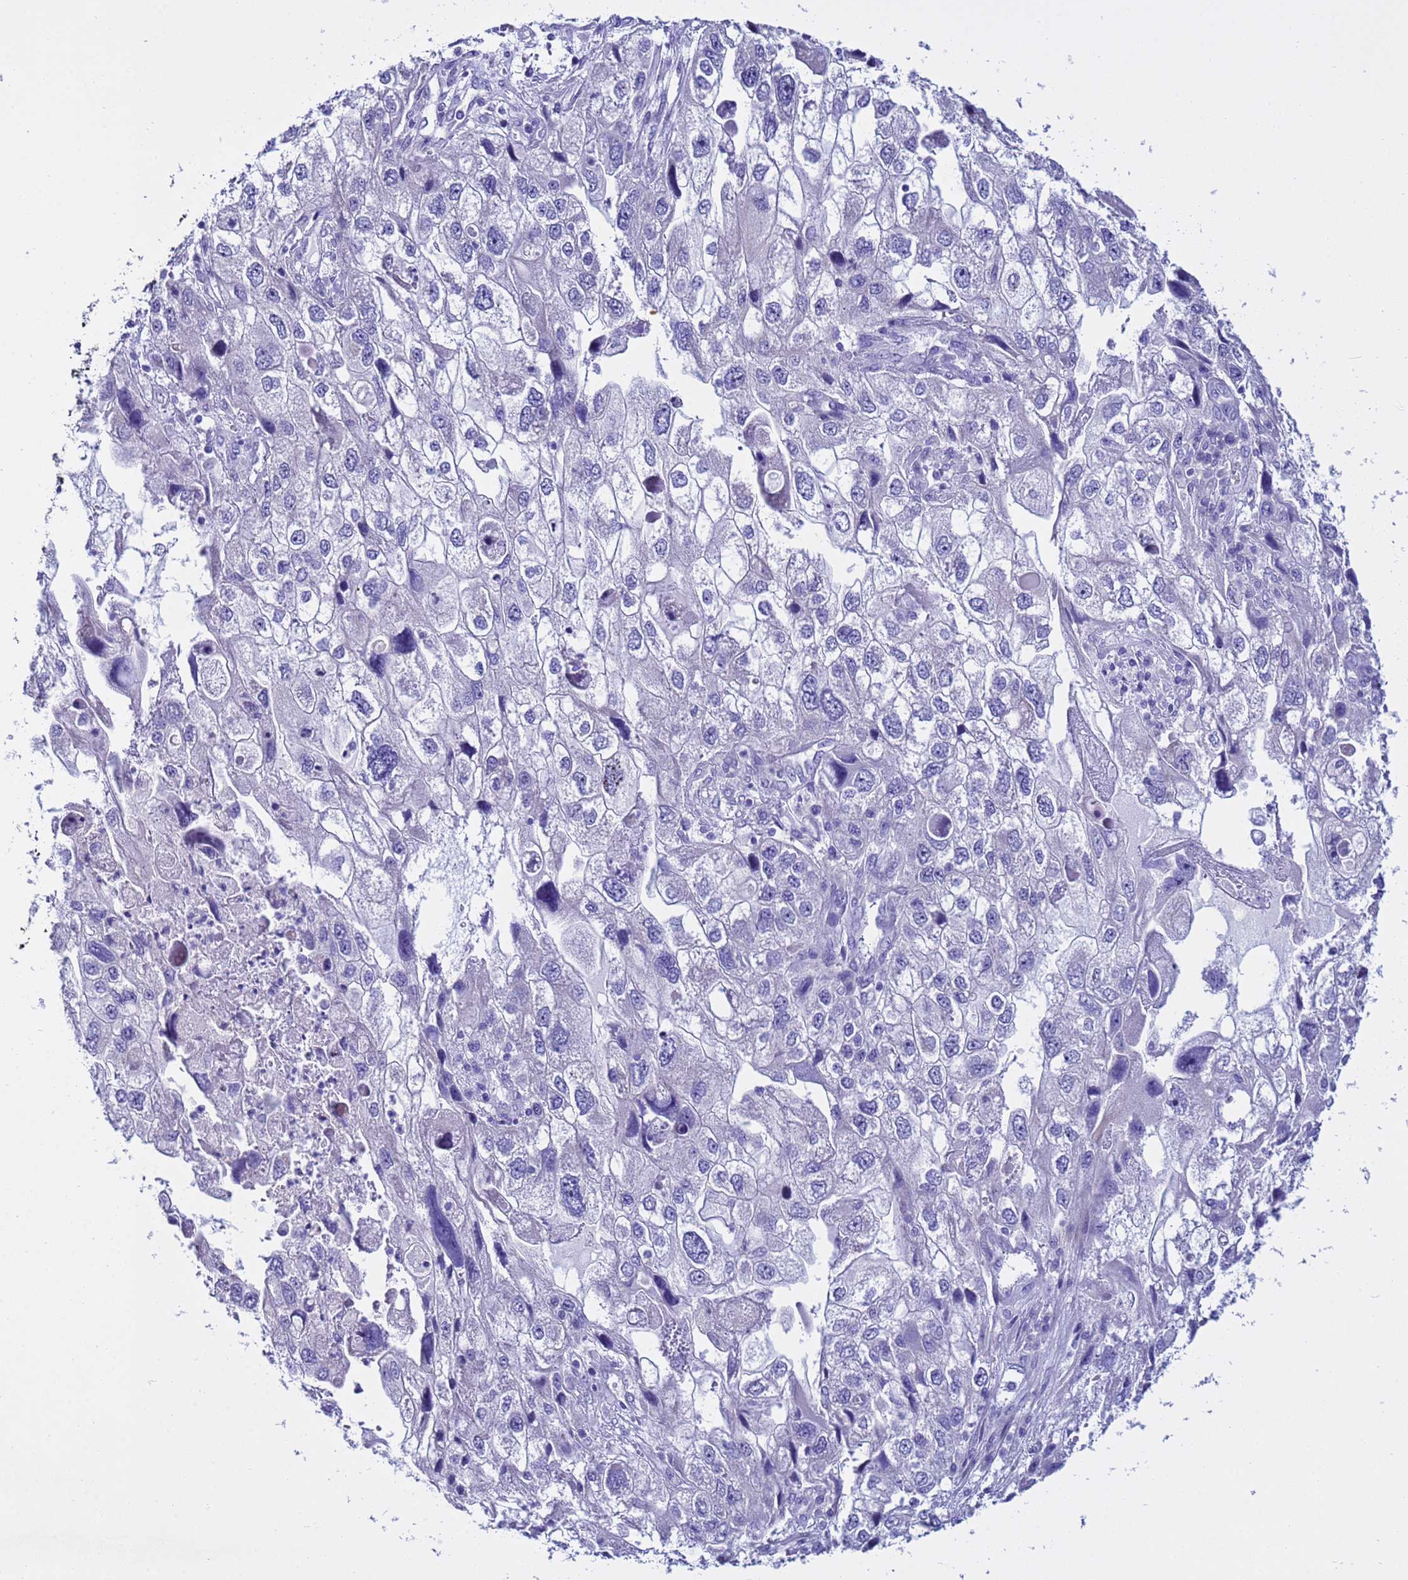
{"staining": {"intensity": "negative", "quantity": "none", "location": "none"}, "tissue": "endometrial cancer", "cell_type": "Tumor cells", "image_type": "cancer", "snomed": [{"axis": "morphology", "description": "Adenocarcinoma, NOS"}, {"axis": "topography", "description": "Endometrium"}], "caption": "Immunohistochemistry (IHC) of endometrial cancer (adenocarcinoma) exhibits no expression in tumor cells.", "gene": "IGSF11", "patient": {"sex": "female", "age": 49}}